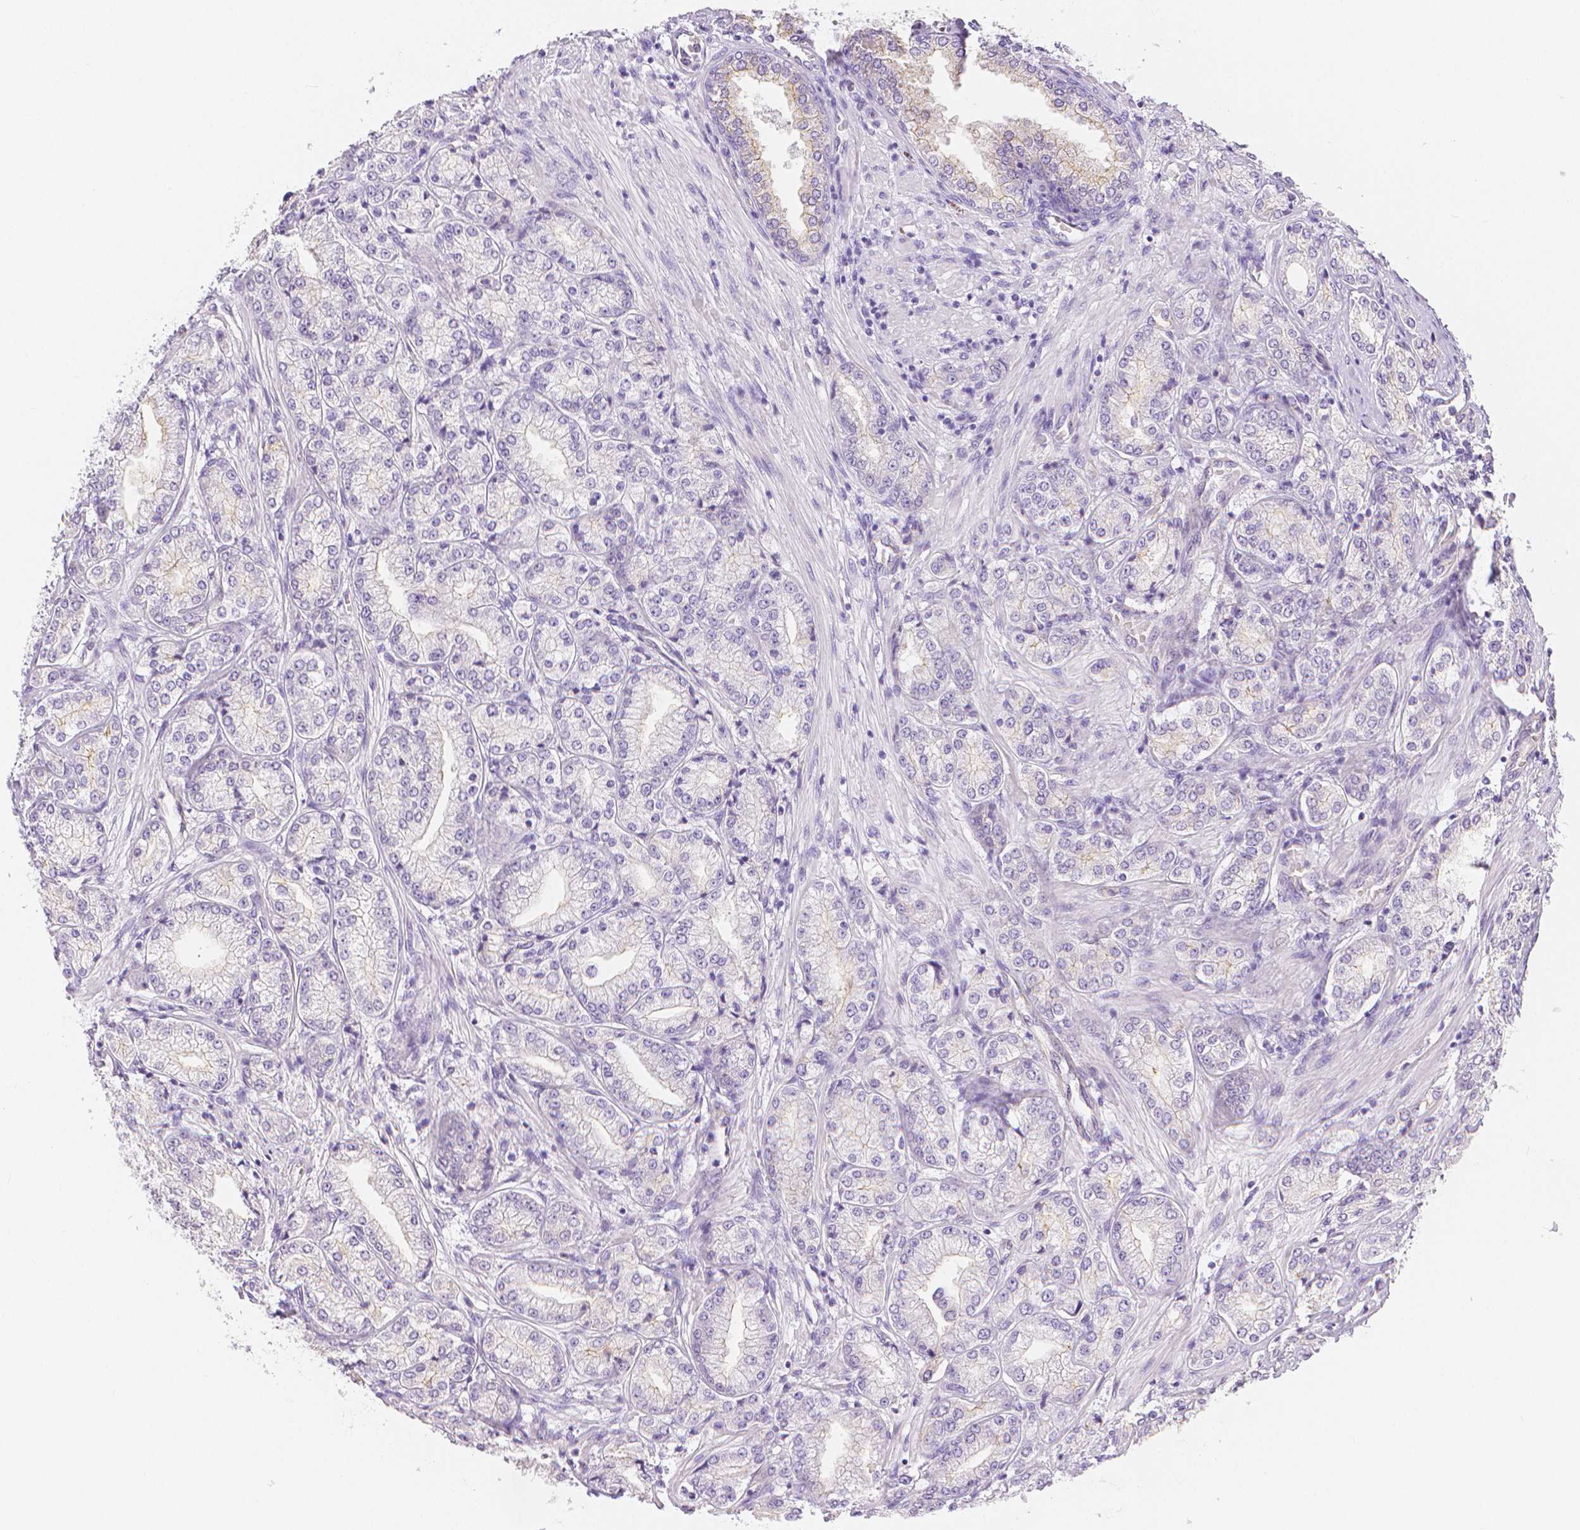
{"staining": {"intensity": "moderate", "quantity": "<25%", "location": "cytoplasmic/membranous"}, "tissue": "prostate cancer", "cell_type": "Tumor cells", "image_type": "cancer", "snomed": [{"axis": "morphology", "description": "Adenocarcinoma, NOS"}, {"axis": "topography", "description": "Prostate"}], "caption": "This is an image of immunohistochemistry (IHC) staining of prostate cancer, which shows moderate expression in the cytoplasmic/membranous of tumor cells.", "gene": "SLC27A5", "patient": {"sex": "male", "age": 63}}